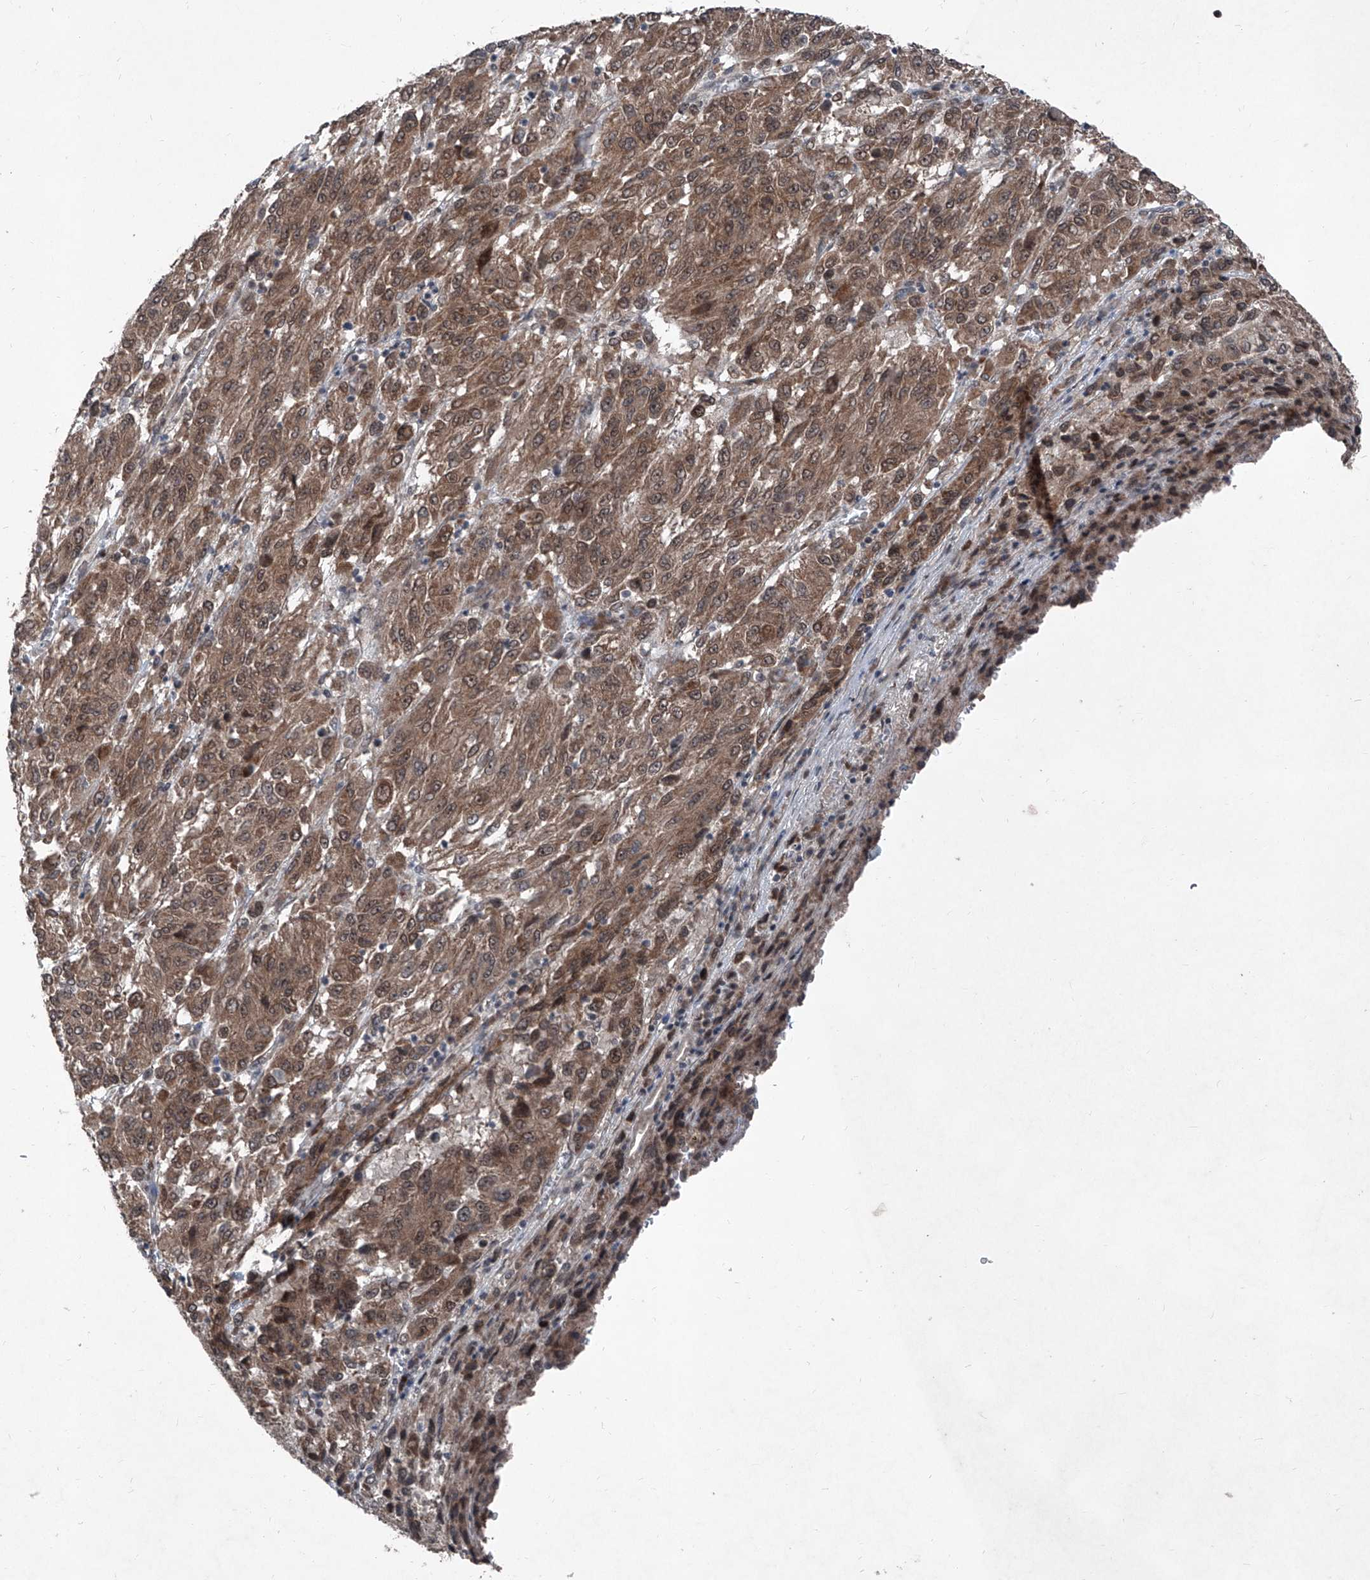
{"staining": {"intensity": "moderate", "quantity": ">75%", "location": "cytoplasmic/membranous"}, "tissue": "melanoma", "cell_type": "Tumor cells", "image_type": "cancer", "snomed": [{"axis": "morphology", "description": "Malignant melanoma, Metastatic site"}, {"axis": "topography", "description": "Lung"}], "caption": "Human melanoma stained for a protein (brown) reveals moderate cytoplasmic/membranous positive expression in approximately >75% of tumor cells.", "gene": "COA7", "patient": {"sex": "male", "age": 64}}